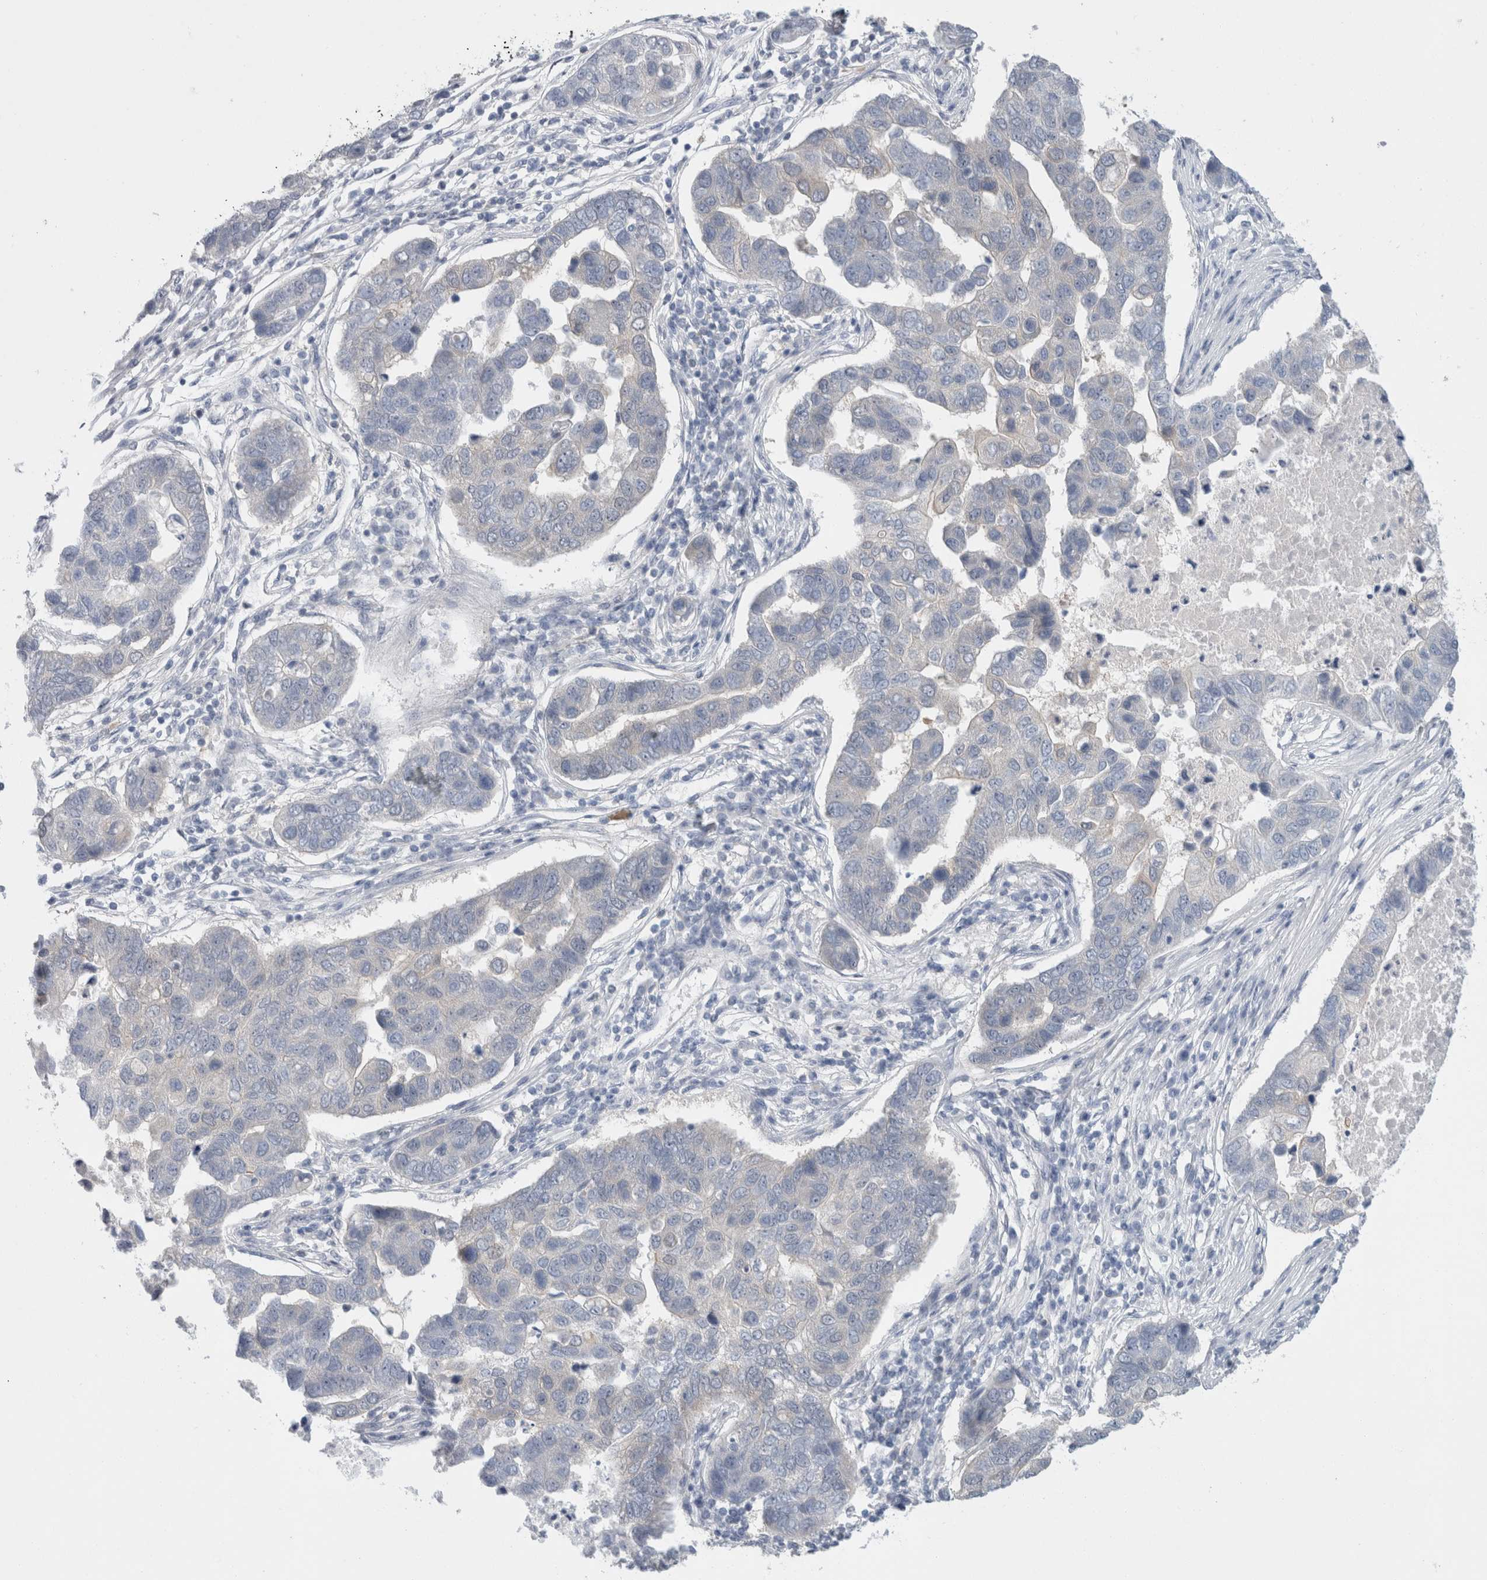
{"staining": {"intensity": "negative", "quantity": "none", "location": "none"}, "tissue": "pancreatic cancer", "cell_type": "Tumor cells", "image_type": "cancer", "snomed": [{"axis": "morphology", "description": "Adenocarcinoma, NOS"}, {"axis": "topography", "description": "Pancreas"}], "caption": "A histopathology image of pancreatic cancer stained for a protein demonstrates no brown staining in tumor cells.", "gene": "CASP6", "patient": {"sex": "female", "age": 61}}